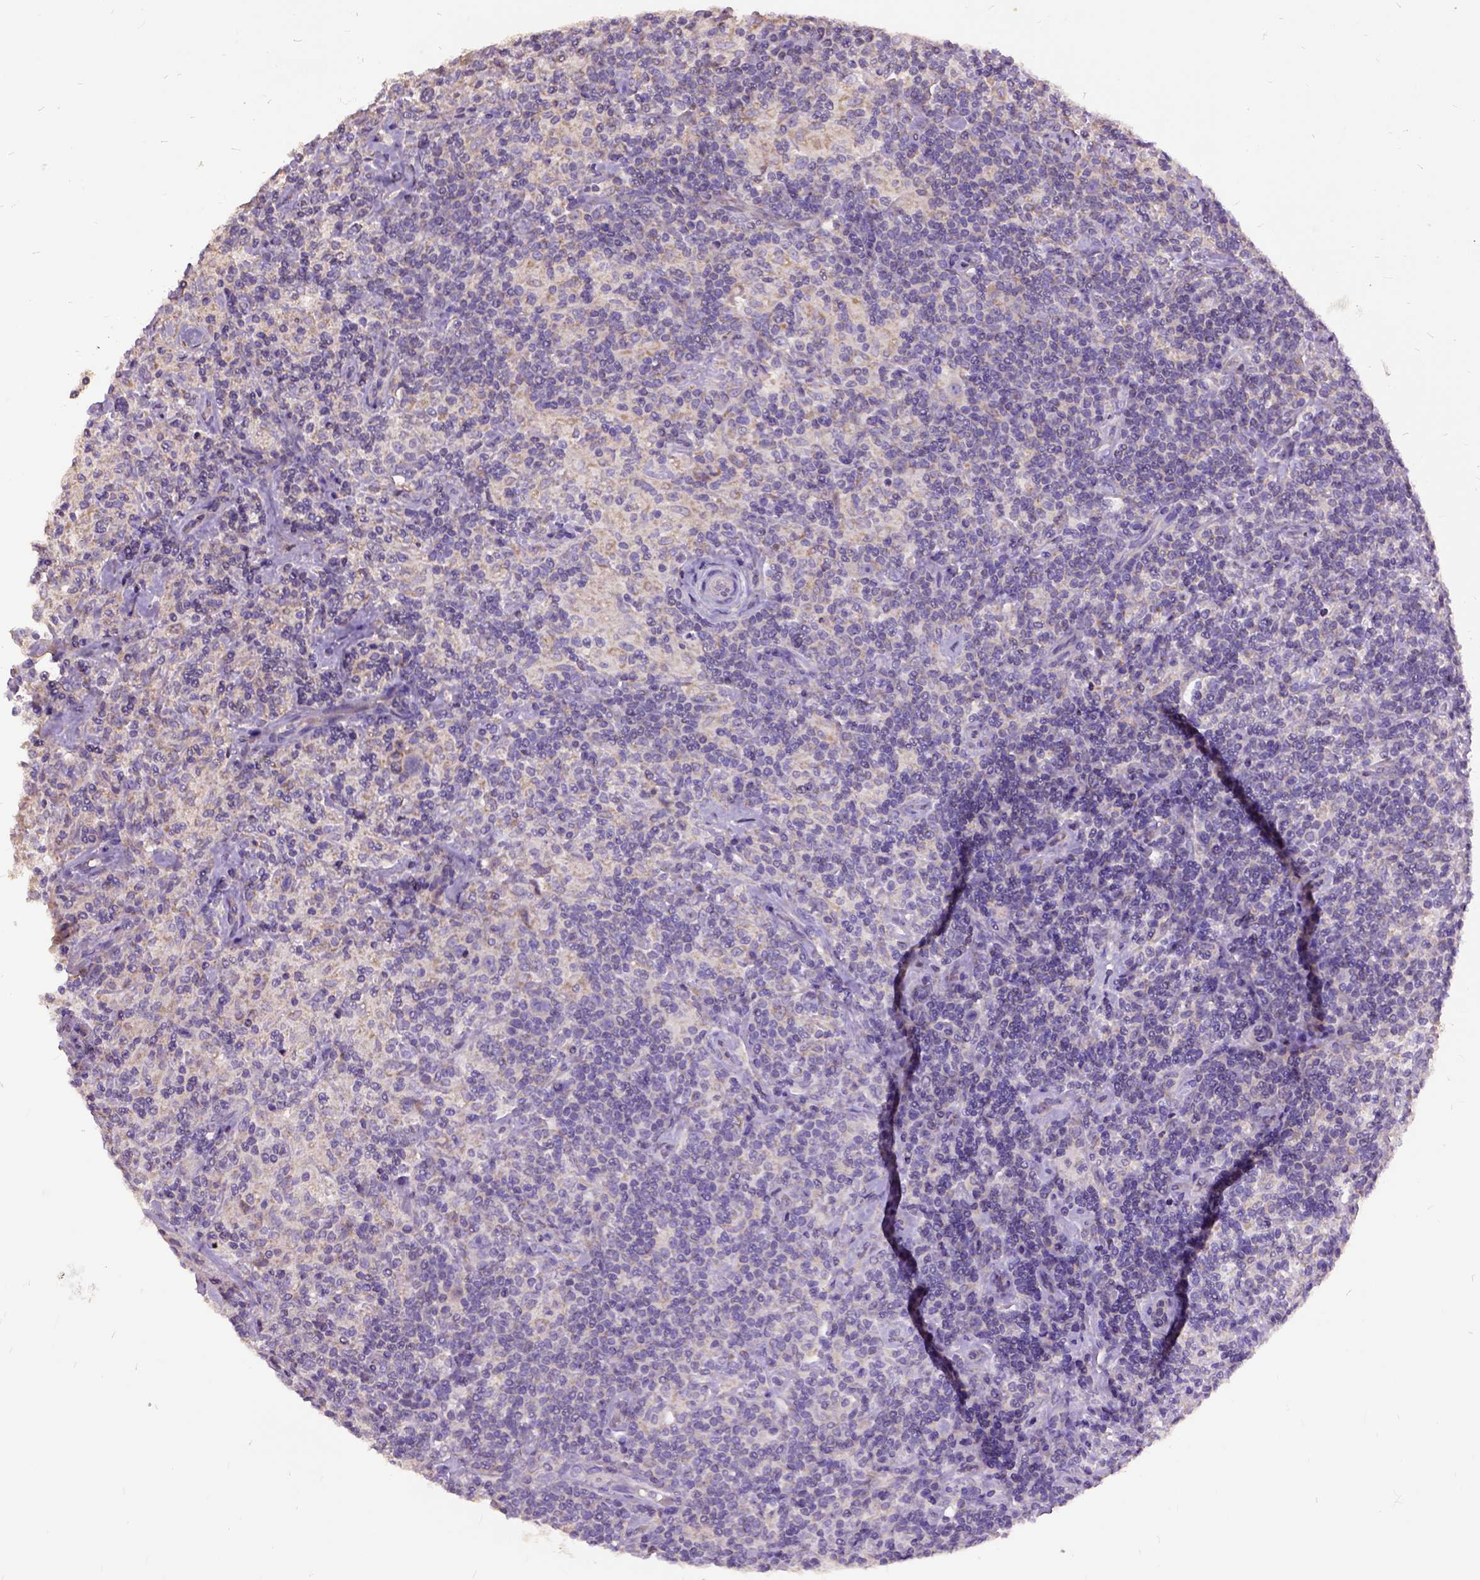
{"staining": {"intensity": "negative", "quantity": "none", "location": "none"}, "tissue": "lymphoma", "cell_type": "Tumor cells", "image_type": "cancer", "snomed": [{"axis": "morphology", "description": "Hodgkin's disease, NOS"}, {"axis": "topography", "description": "Lymph node"}], "caption": "This is a photomicrograph of immunohistochemistry (IHC) staining of Hodgkin's disease, which shows no expression in tumor cells.", "gene": "DQX1", "patient": {"sex": "male", "age": 70}}